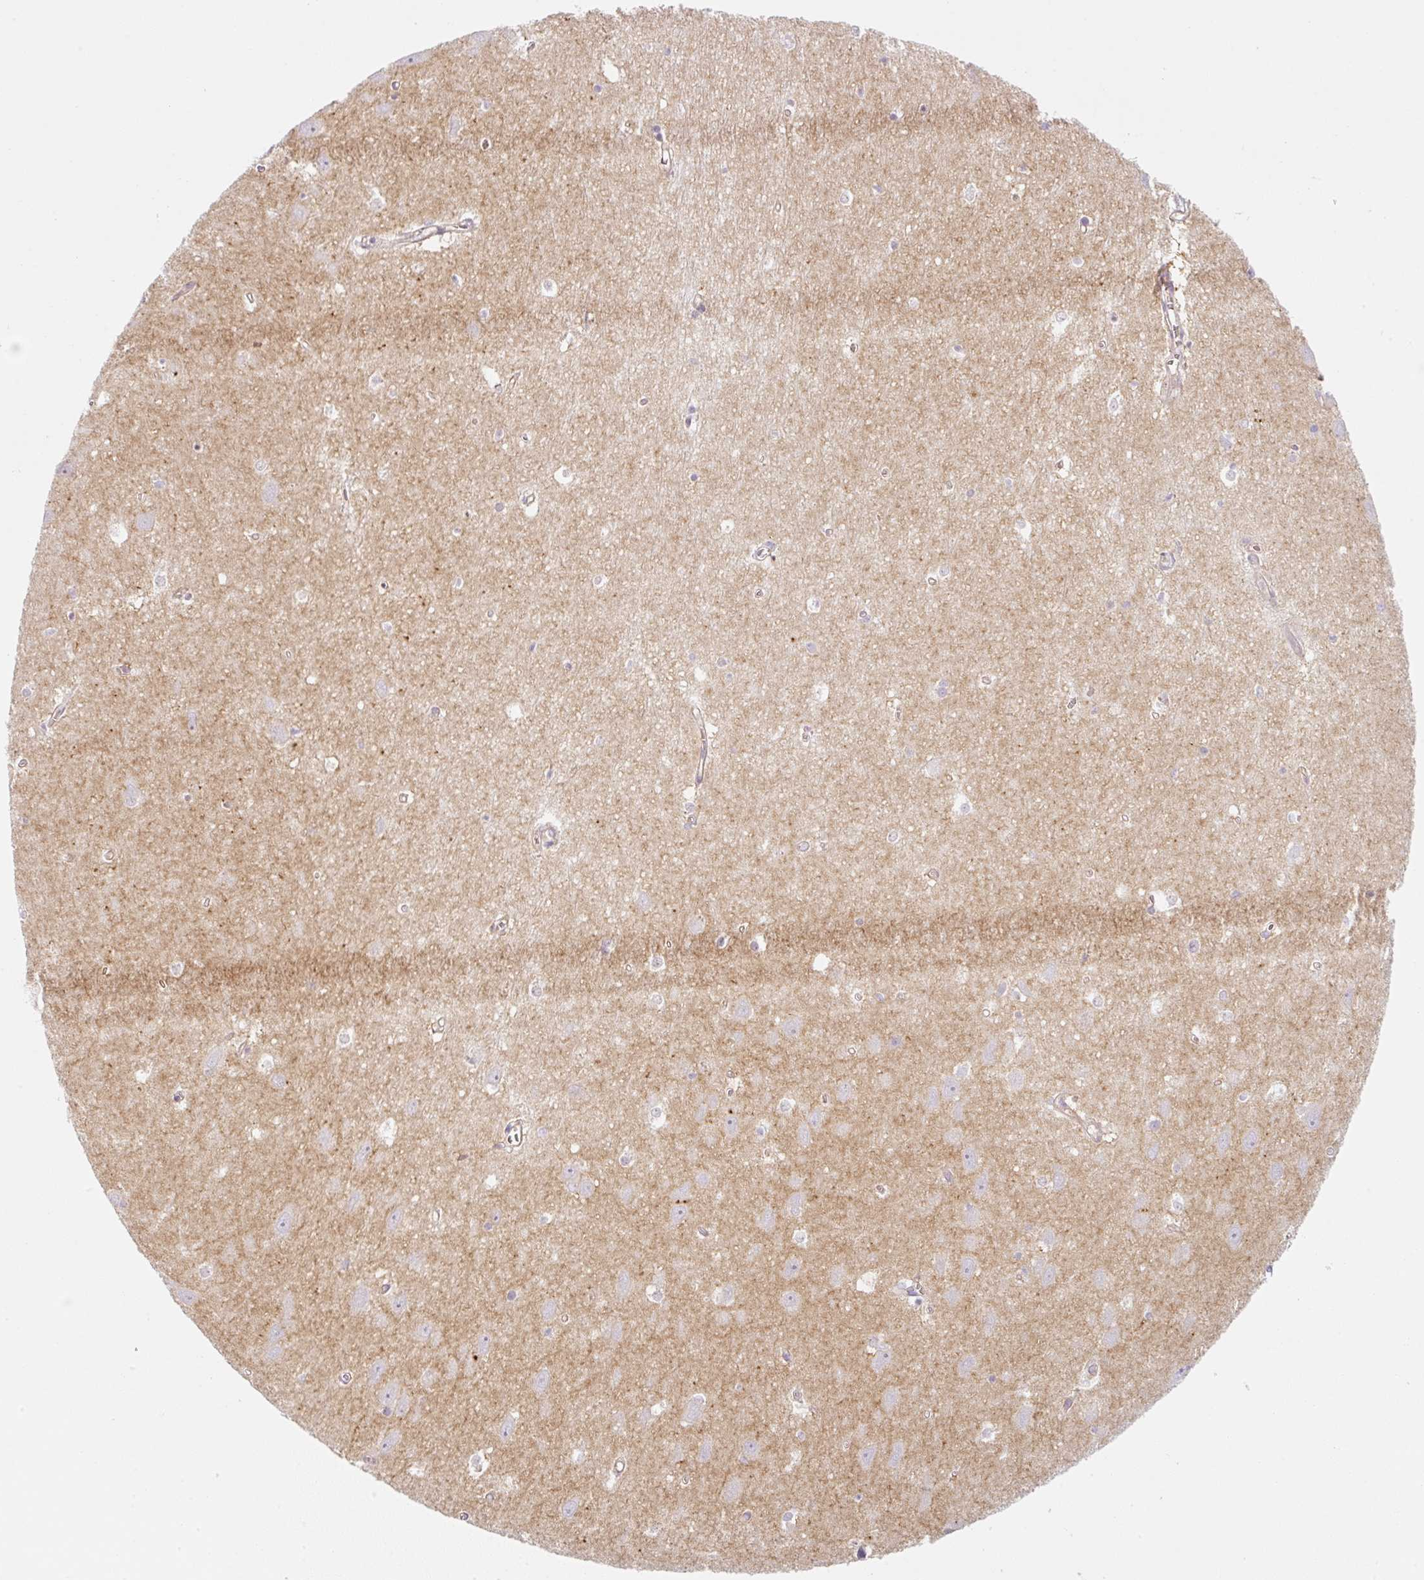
{"staining": {"intensity": "negative", "quantity": "none", "location": "none"}, "tissue": "hippocampus", "cell_type": "Glial cells", "image_type": "normal", "snomed": [{"axis": "morphology", "description": "Normal tissue, NOS"}, {"axis": "topography", "description": "Hippocampus"}], "caption": "Benign hippocampus was stained to show a protein in brown. There is no significant staining in glial cells. (DAB (3,3'-diaminobenzidine) immunohistochemistry (IHC) visualized using brightfield microscopy, high magnification).", "gene": "OMA1", "patient": {"sex": "female", "age": 64}}